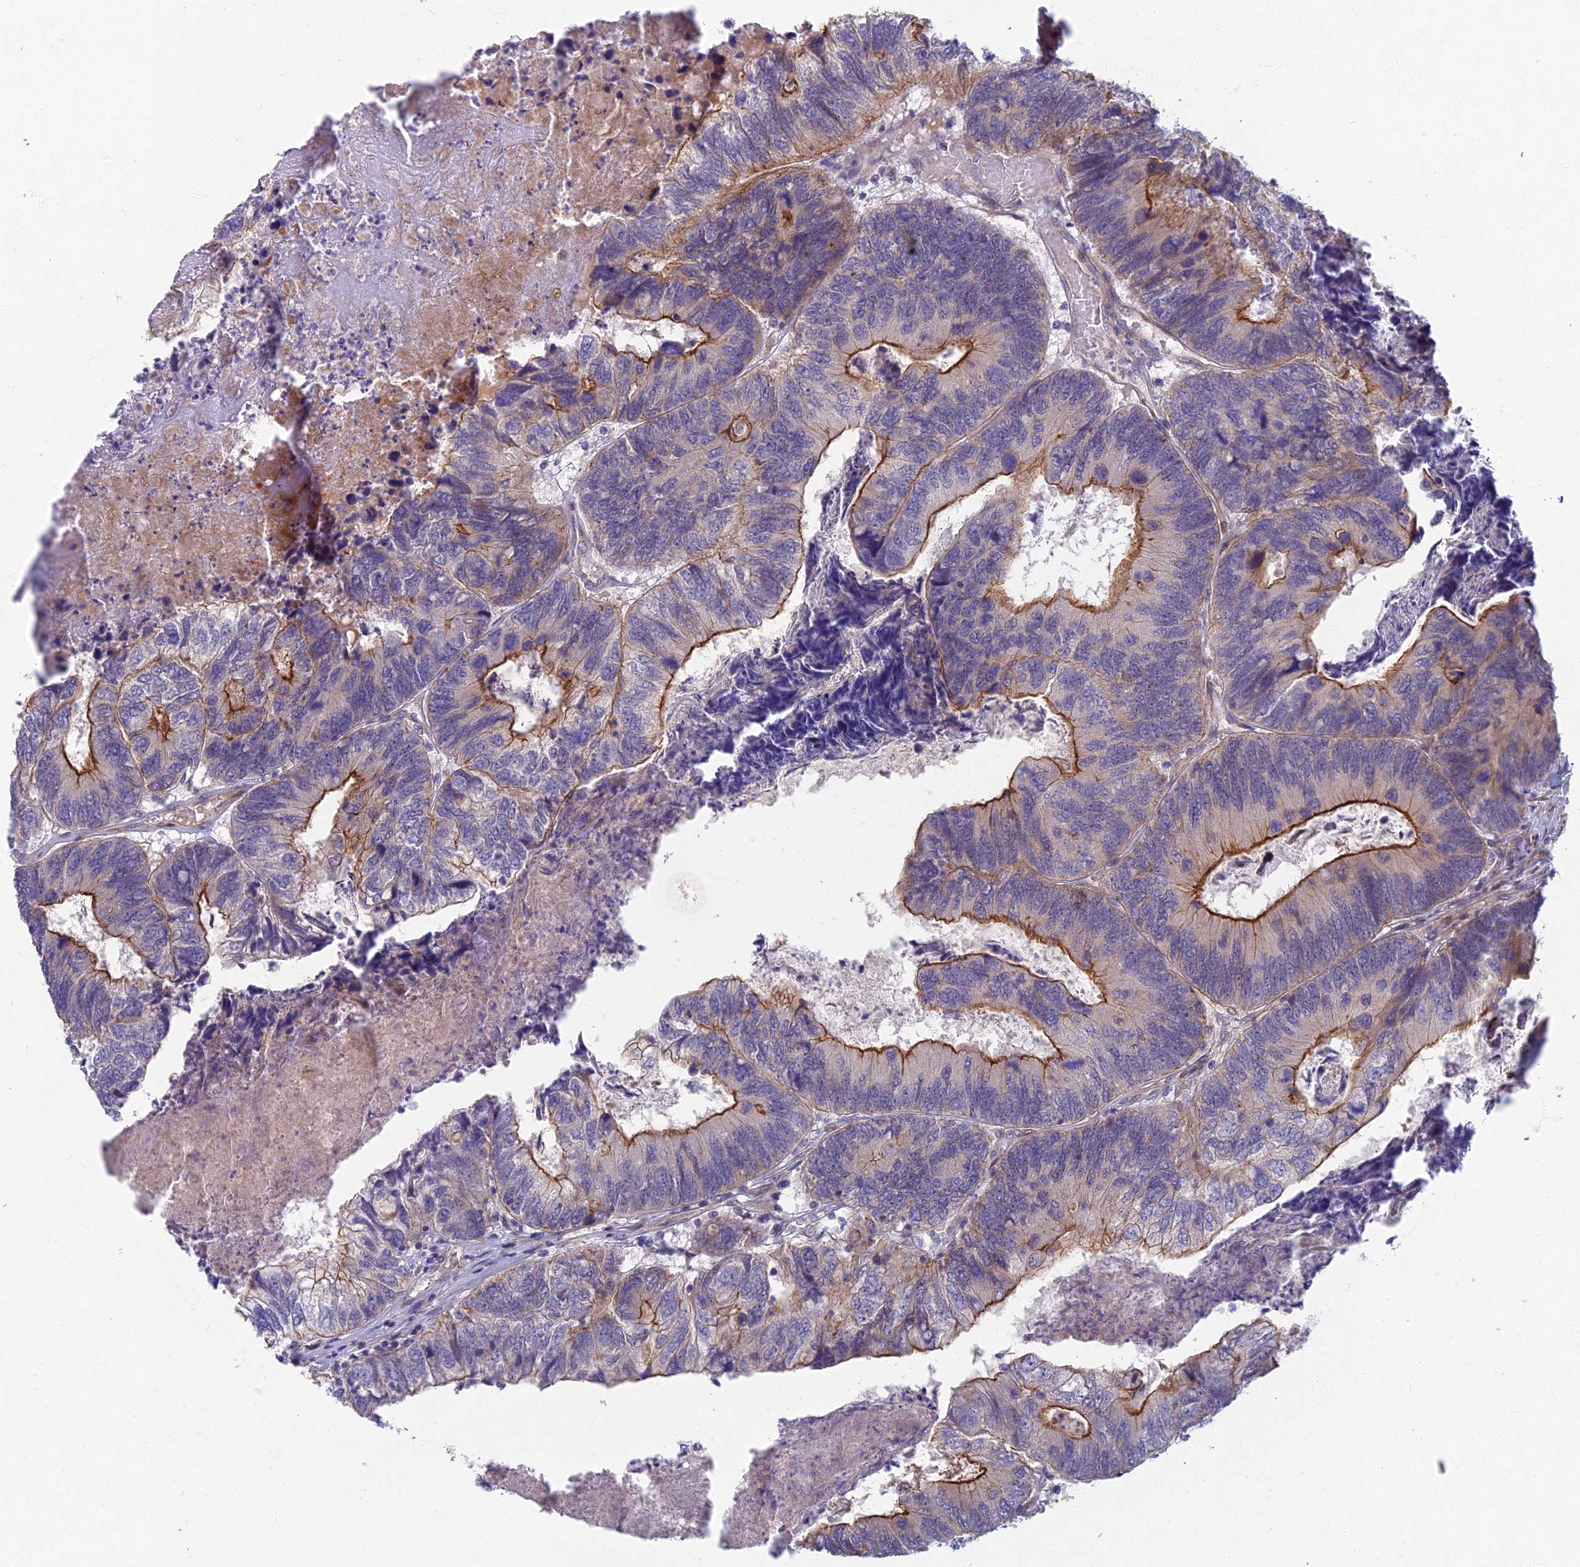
{"staining": {"intensity": "strong", "quantity": "25%-75%", "location": "cytoplasmic/membranous"}, "tissue": "colorectal cancer", "cell_type": "Tumor cells", "image_type": "cancer", "snomed": [{"axis": "morphology", "description": "Adenocarcinoma, NOS"}, {"axis": "topography", "description": "Colon"}], "caption": "Immunohistochemical staining of human colorectal cancer exhibits high levels of strong cytoplasmic/membranous protein positivity in approximately 25%-75% of tumor cells.", "gene": "RHBDL2", "patient": {"sex": "female", "age": 67}}